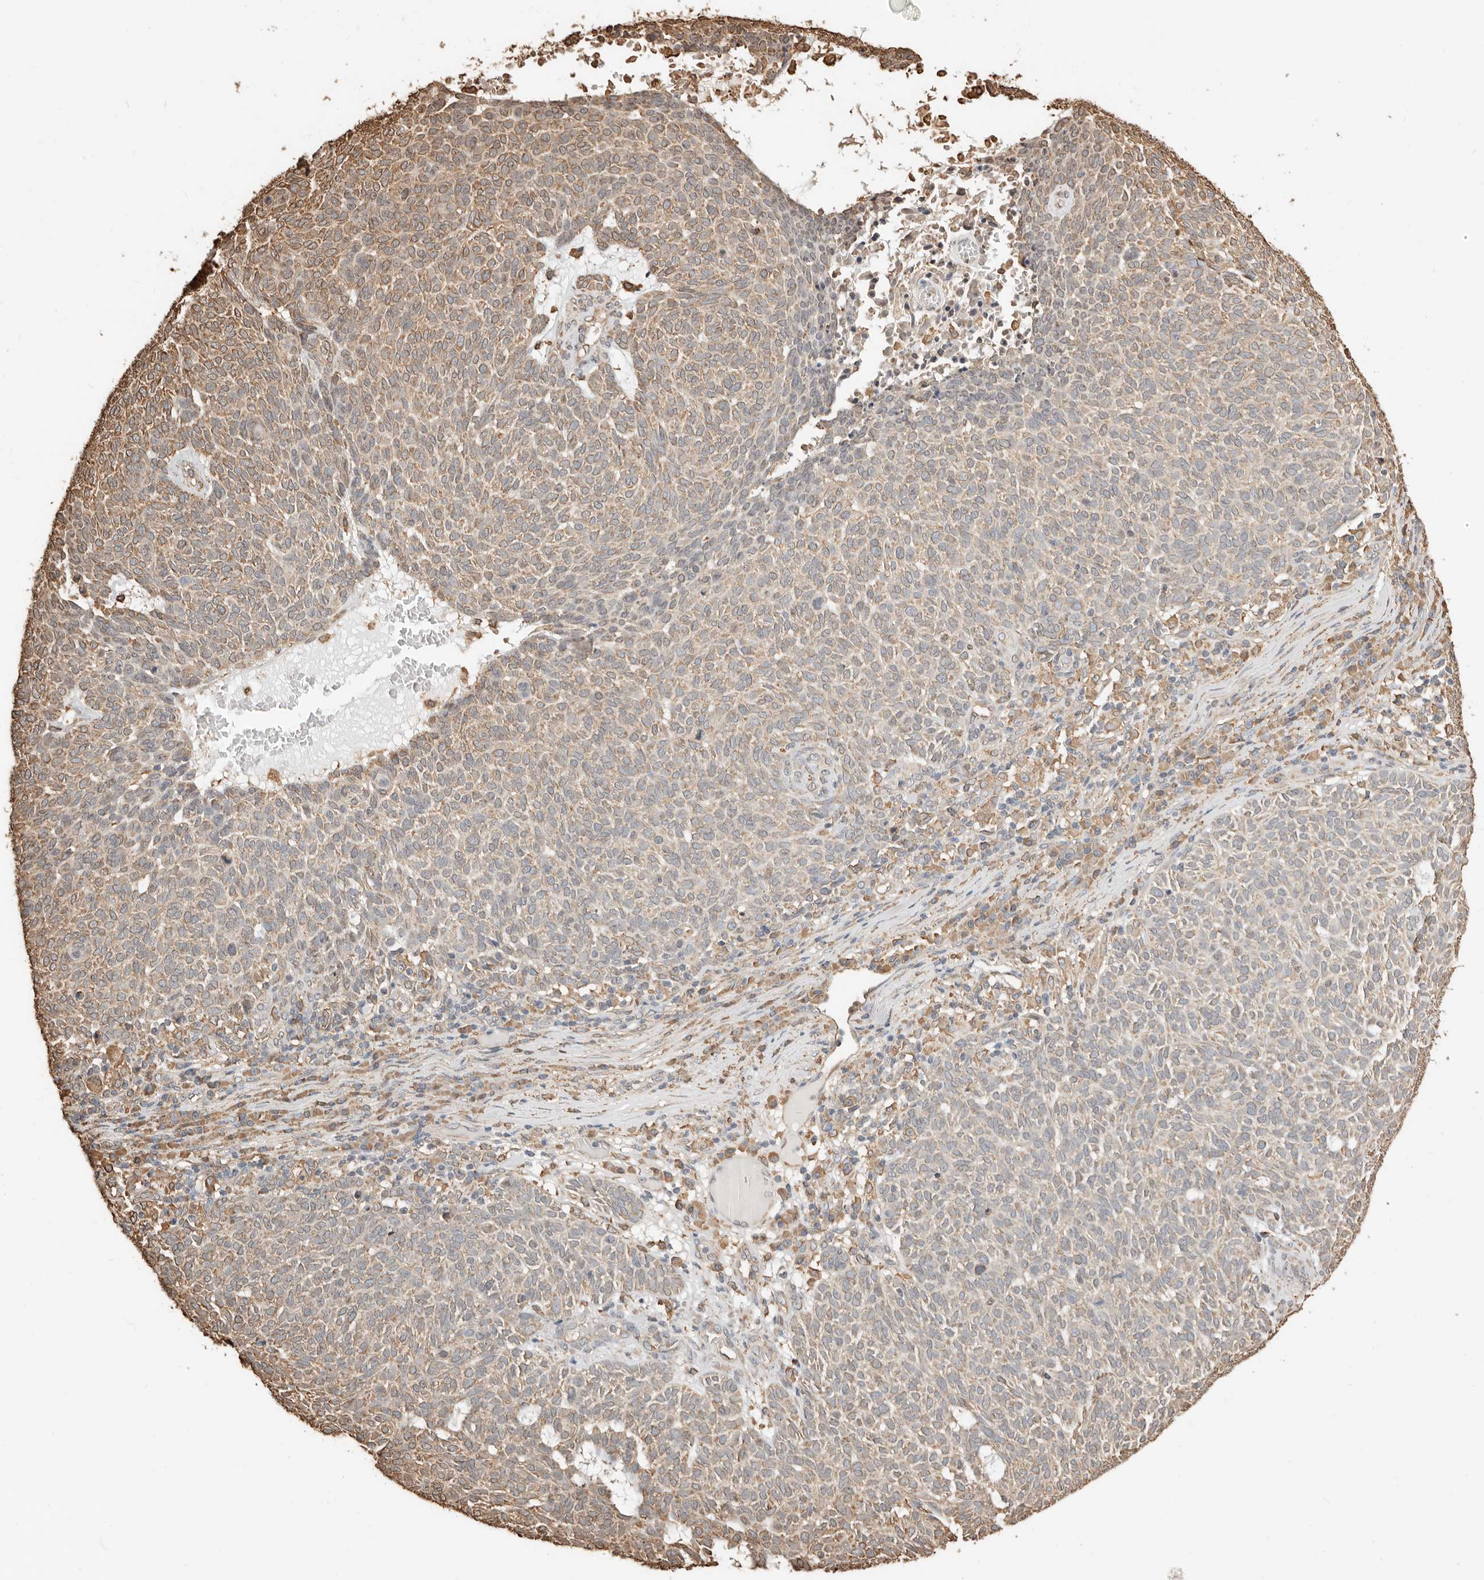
{"staining": {"intensity": "moderate", "quantity": "<25%", "location": "cytoplasmic/membranous"}, "tissue": "skin cancer", "cell_type": "Tumor cells", "image_type": "cancer", "snomed": [{"axis": "morphology", "description": "Squamous cell carcinoma, NOS"}, {"axis": "topography", "description": "Skin"}], "caption": "This is a histology image of immunohistochemistry (IHC) staining of skin cancer (squamous cell carcinoma), which shows moderate expression in the cytoplasmic/membranous of tumor cells.", "gene": "ARHGEF10L", "patient": {"sex": "female", "age": 90}}